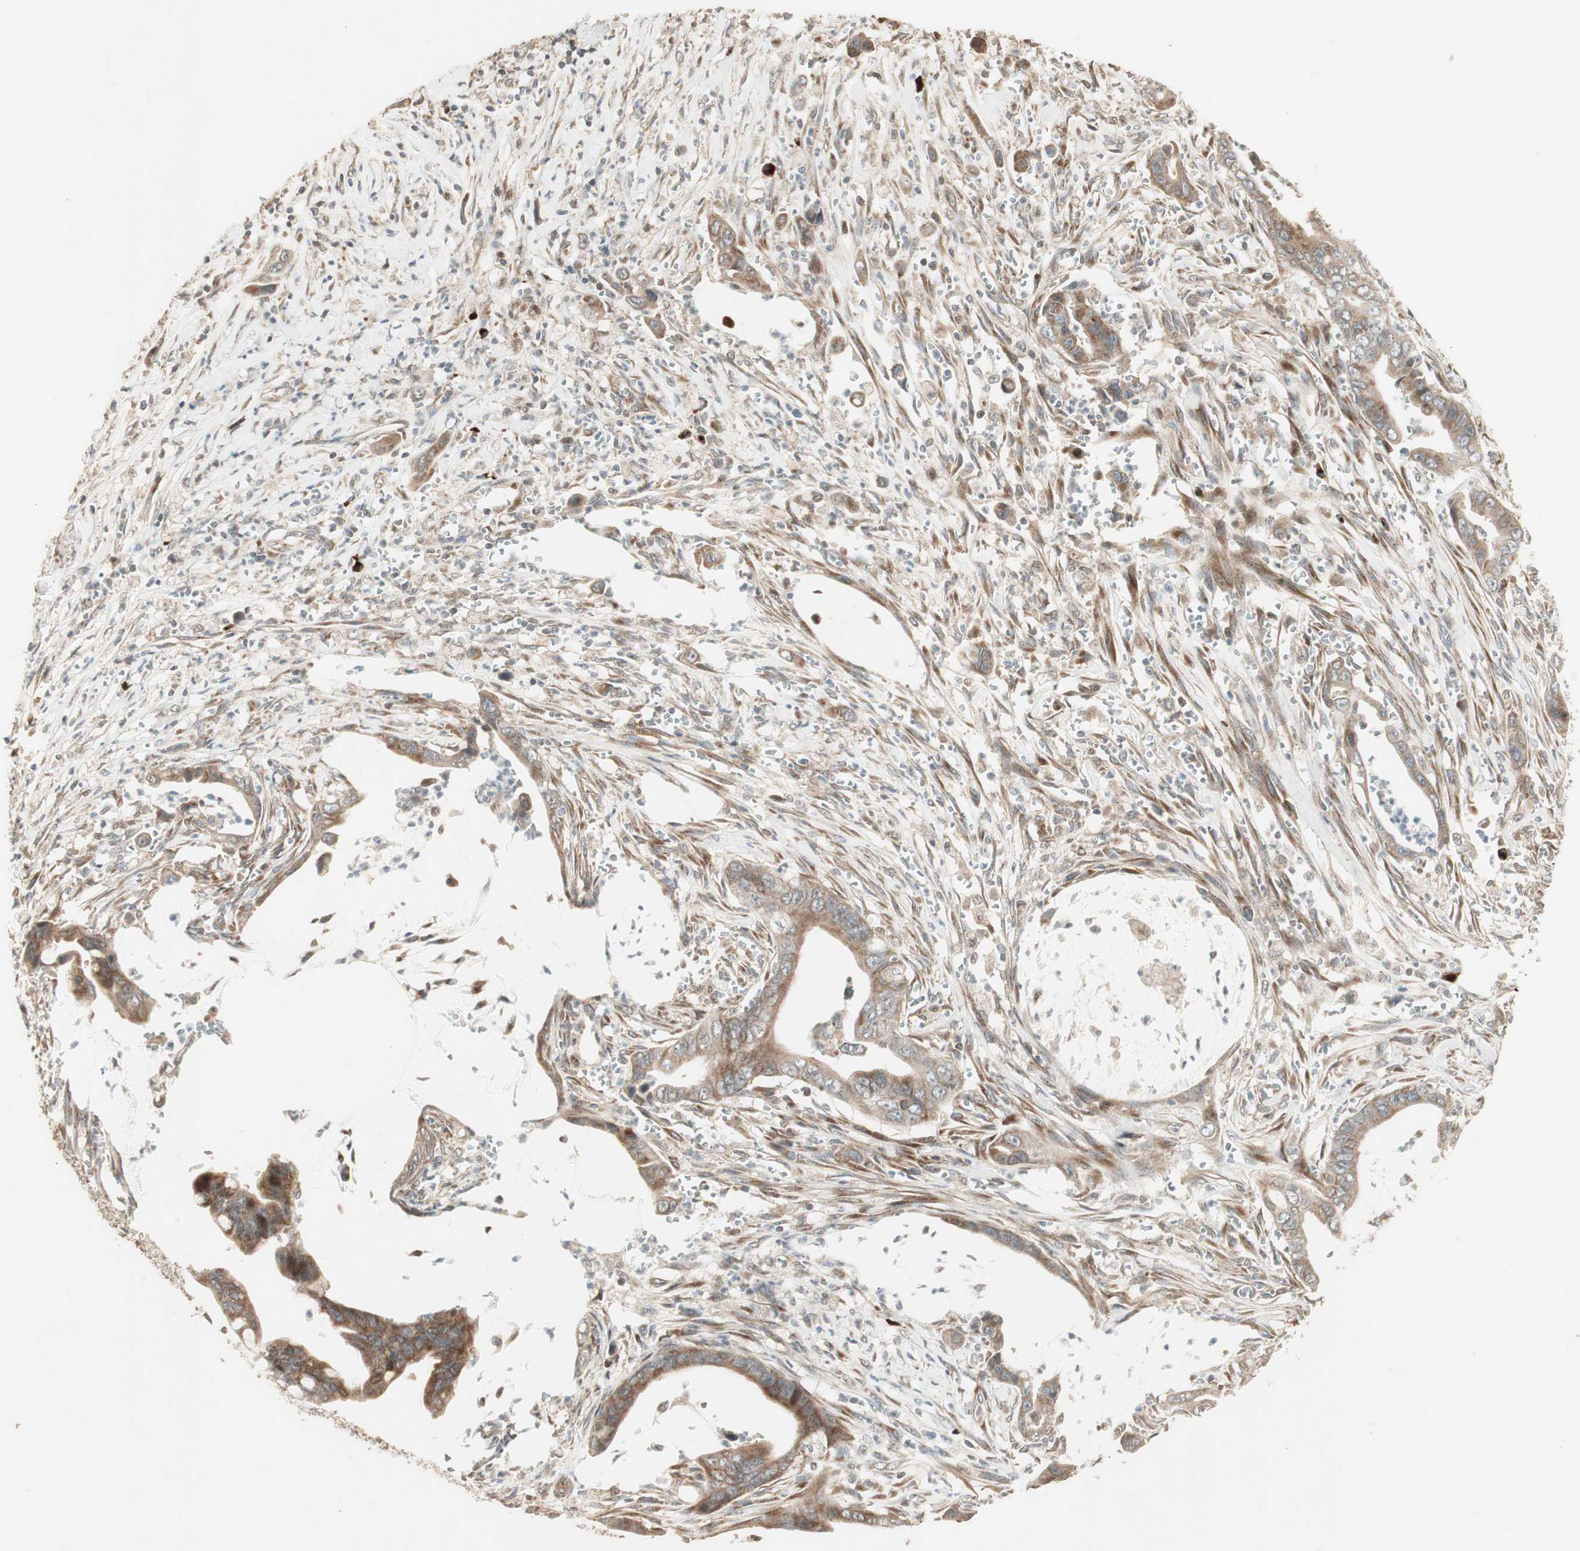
{"staining": {"intensity": "moderate", "quantity": ">75%", "location": "cytoplasmic/membranous"}, "tissue": "pancreatic cancer", "cell_type": "Tumor cells", "image_type": "cancer", "snomed": [{"axis": "morphology", "description": "Adenocarcinoma, NOS"}, {"axis": "topography", "description": "Pancreas"}], "caption": "Immunohistochemical staining of human adenocarcinoma (pancreatic) displays moderate cytoplasmic/membranous protein positivity in approximately >75% of tumor cells. (DAB IHC with brightfield microscopy, high magnification).", "gene": "RARRES1", "patient": {"sex": "male", "age": 59}}